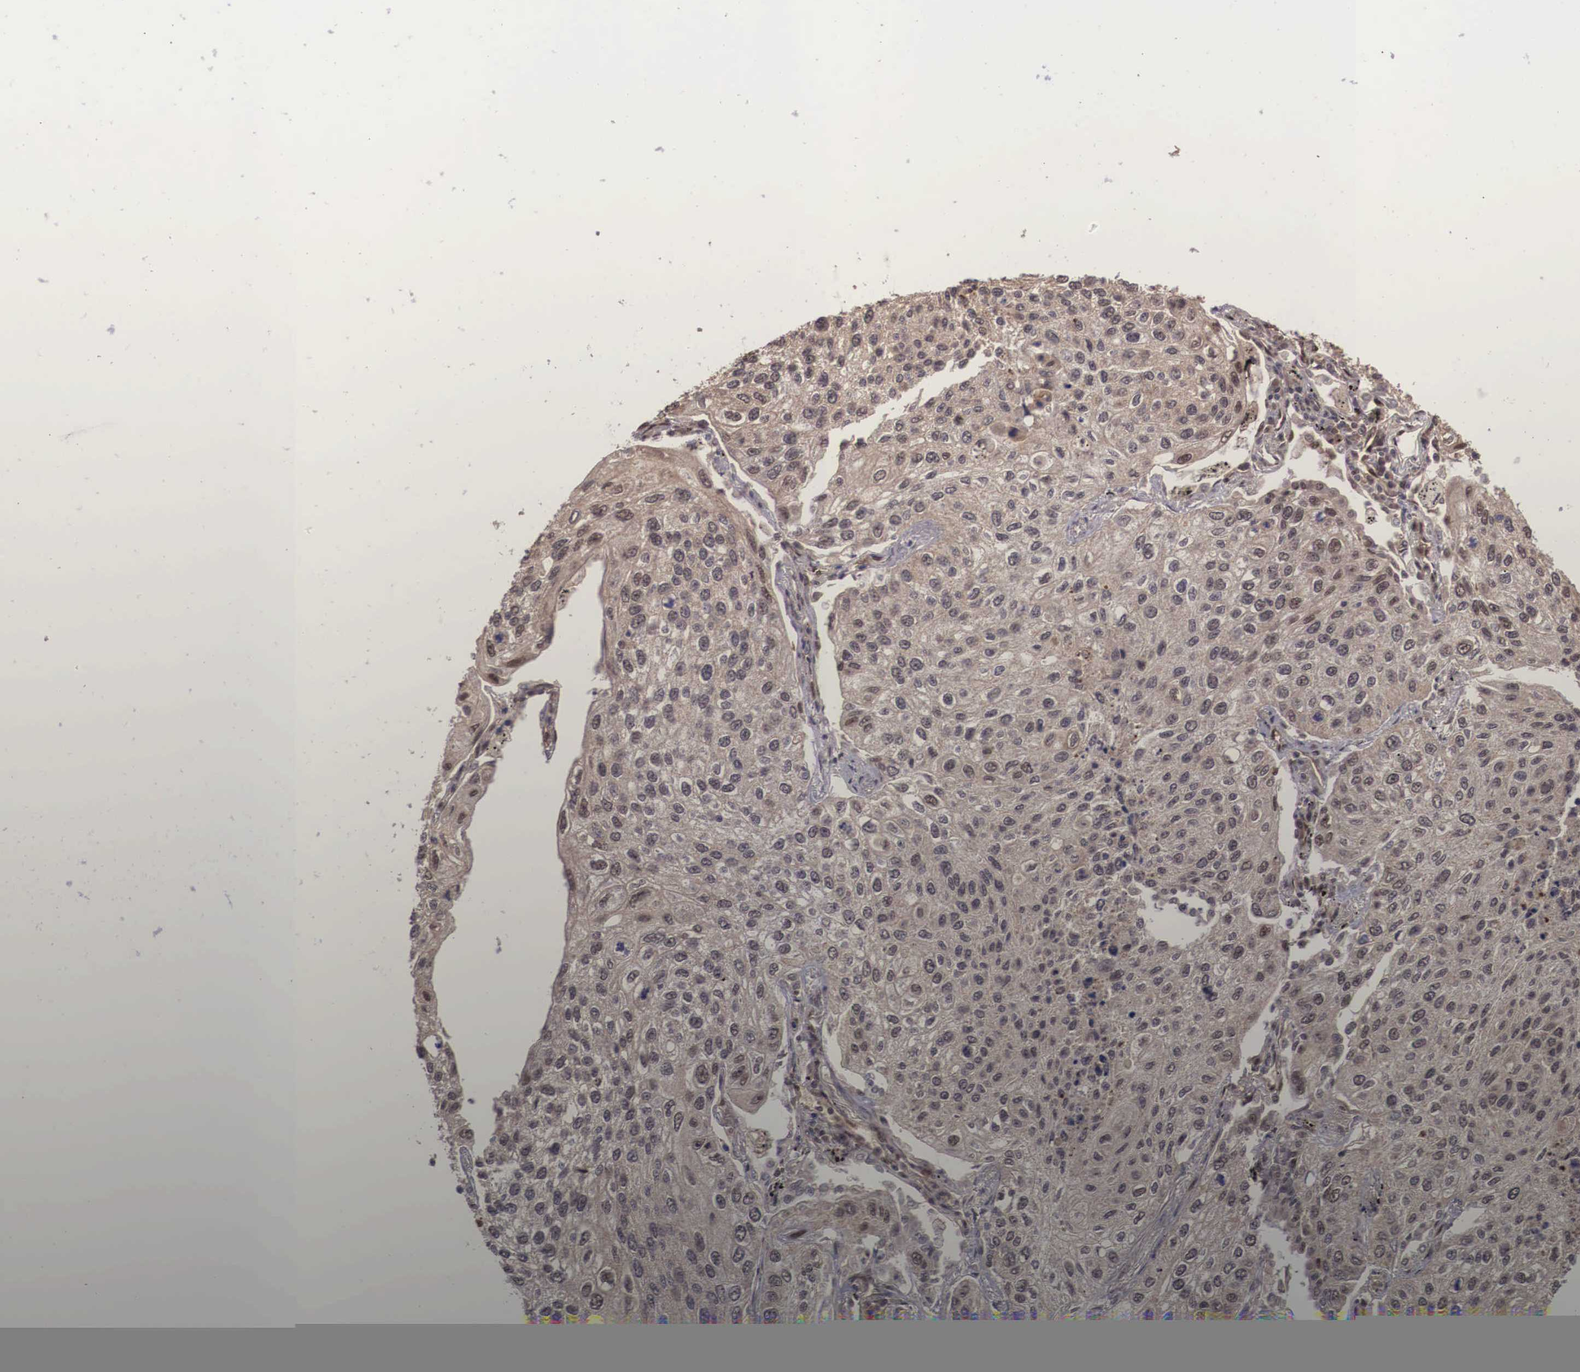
{"staining": {"intensity": "weak", "quantity": ">75%", "location": "cytoplasmic/membranous"}, "tissue": "lung cancer", "cell_type": "Tumor cells", "image_type": "cancer", "snomed": [{"axis": "morphology", "description": "Squamous cell carcinoma, NOS"}, {"axis": "topography", "description": "Lung"}], "caption": "Immunohistochemical staining of human lung cancer (squamous cell carcinoma) reveals low levels of weak cytoplasmic/membranous staining in approximately >75% of tumor cells. The protein is shown in brown color, while the nuclei are stained blue.", "gene": "VASH1", "patient": {"sex": "male", "age": 75}}